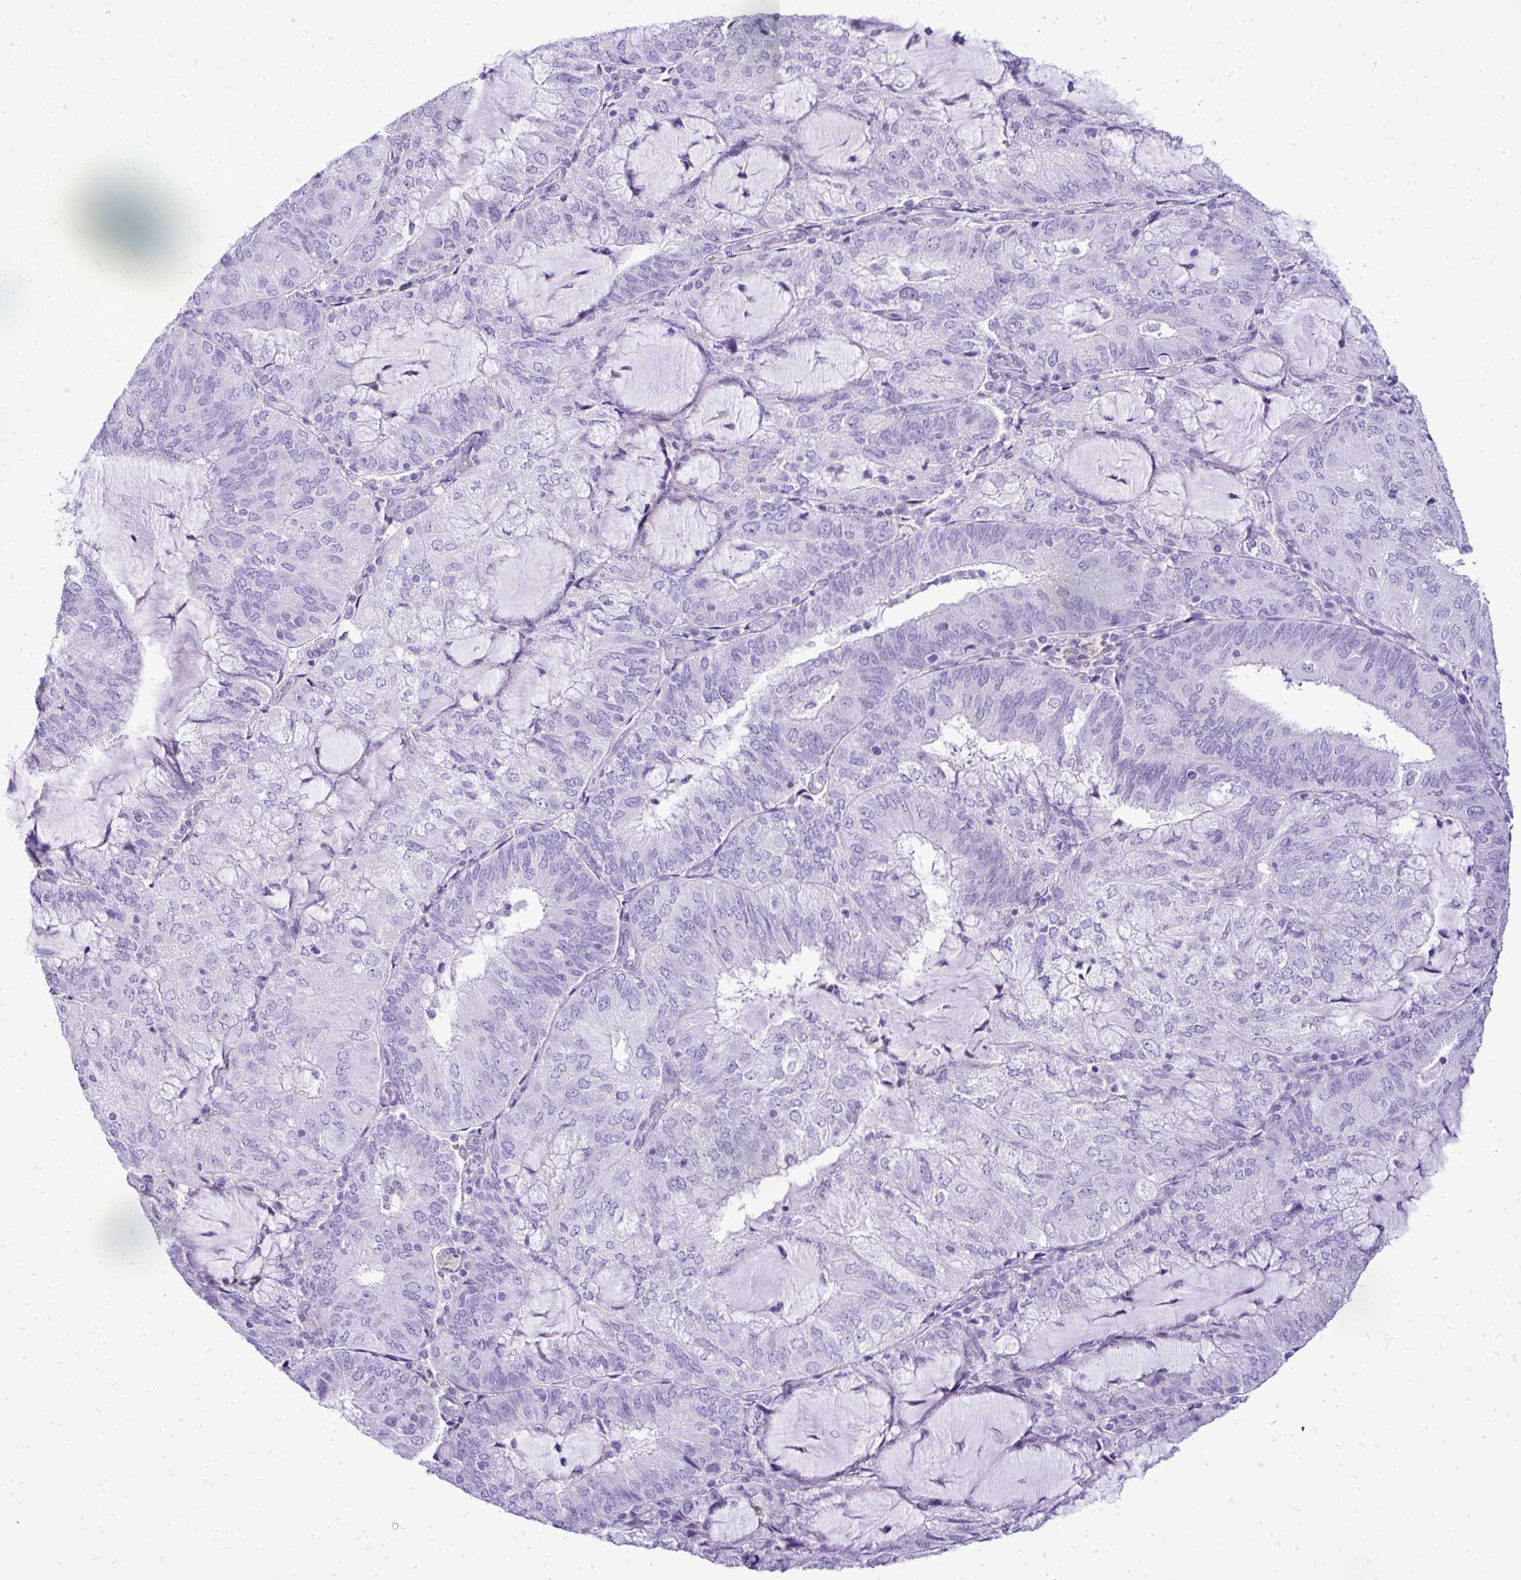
{"staining": {"intensity": "negative", "quantity": "none", "location": "none"}, "tissue": "endometrial cancer", "cell_type": "Tumor cells", "image_type": "cancer", "snomed": [{"axis": "morphology", "description": "Adenocarcinoma, NOS"}, {"axis": "topography", "description": "Endometrium"}], "caption": "This is a image of immunohistochemistry staining of endometrial adenocarcinoma, which shows no expression in tumor cells.", "gene": "PELI3", "patient": {"sex": "female", "age": 81}}